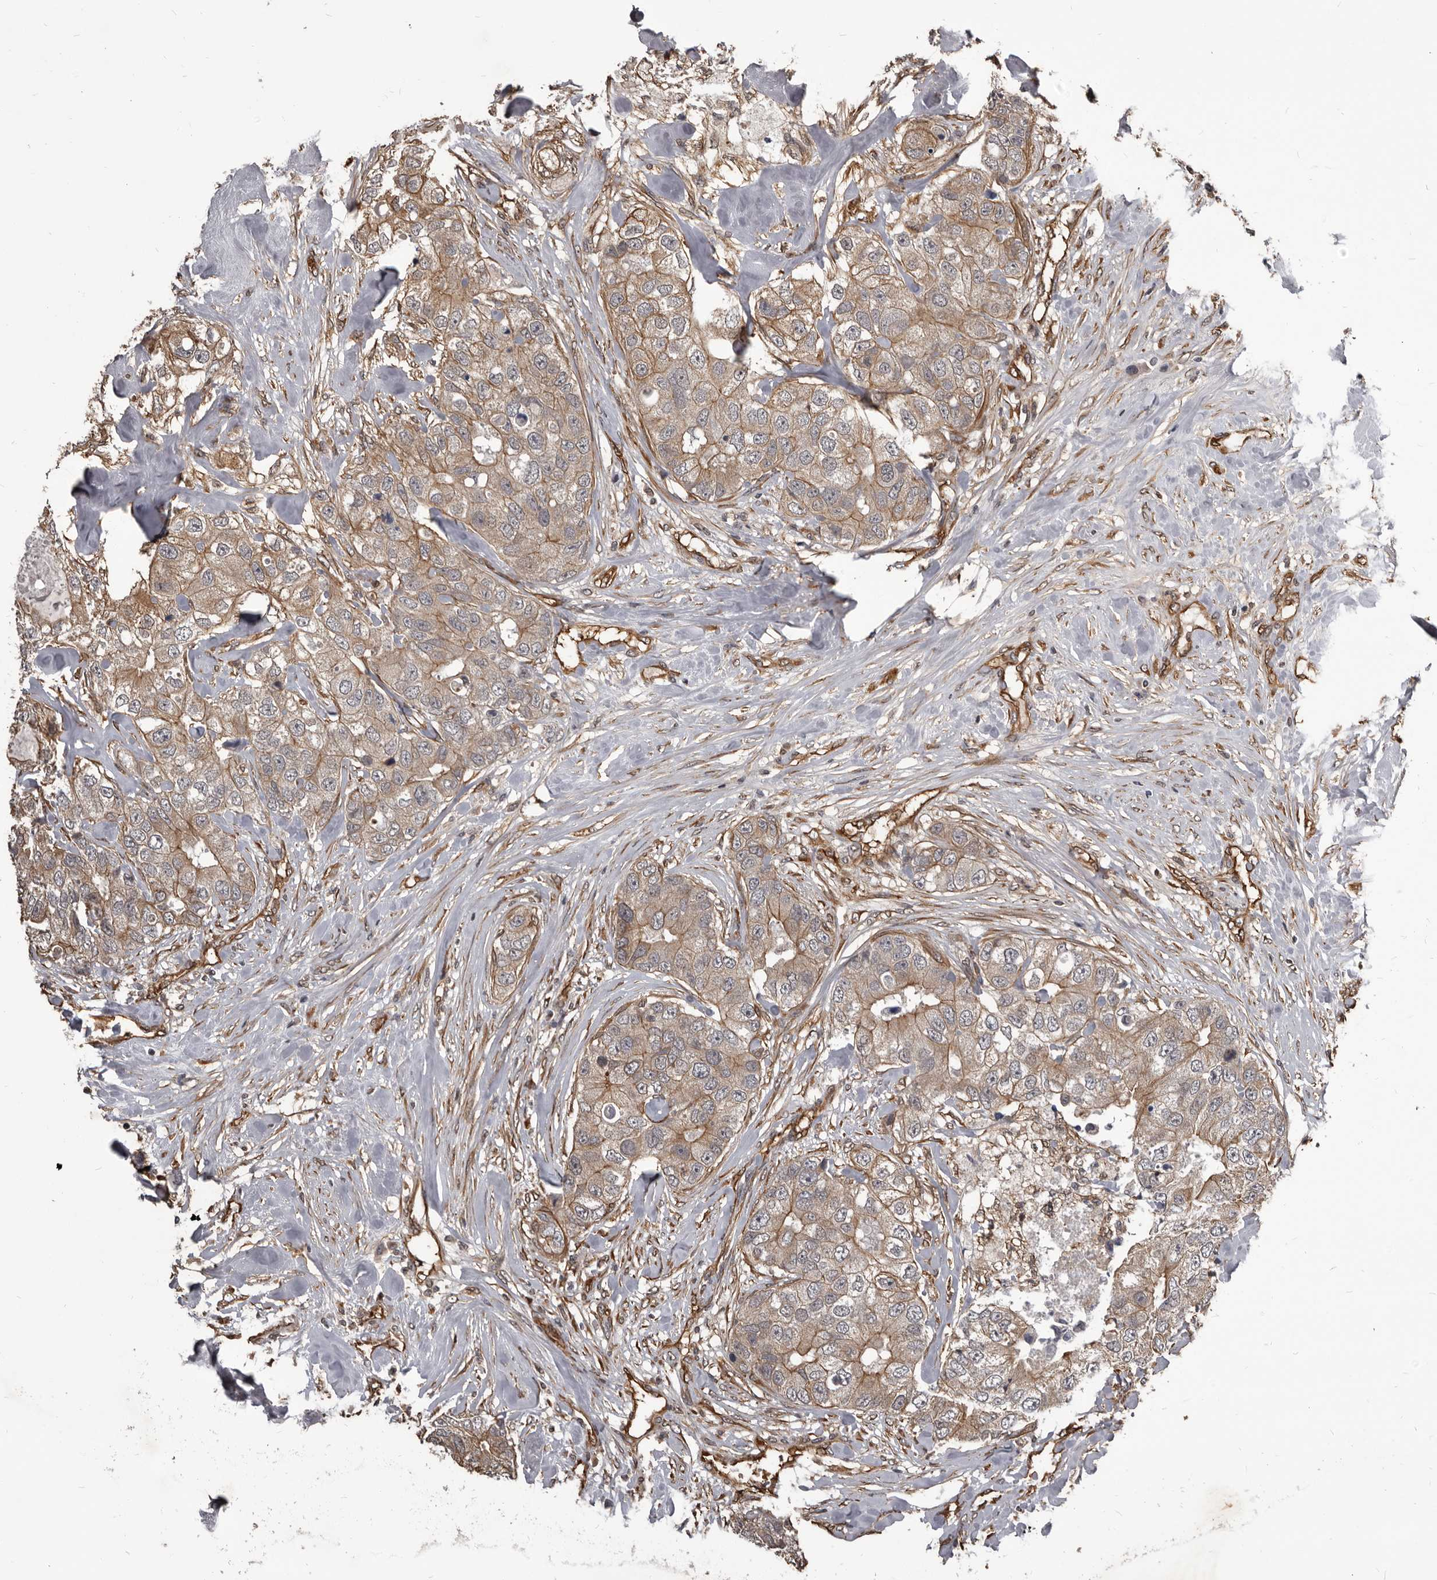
{"staining": {"intensity": "weak", "quantity": ">75%", "location": "cytoplasmic/membranous"}, "tissue": "breast cancer", "cell_type": "Tumor cells", "image_type": "cancer", "snomed": [{"axis": "morphology", "description": "Duct carcinoma"}, {"axis": "topography", "description": "Breast"}], "caption": "This photomicrograph reveals immunohistochemistry staining of human infiltrating ductal carcinoma (breast), with low weak cytoplasmic/membranous positivity in about >75% of tumor cells.", "gene": "ADAMTS20", "patient": {"sex": "female", "age": 62}}